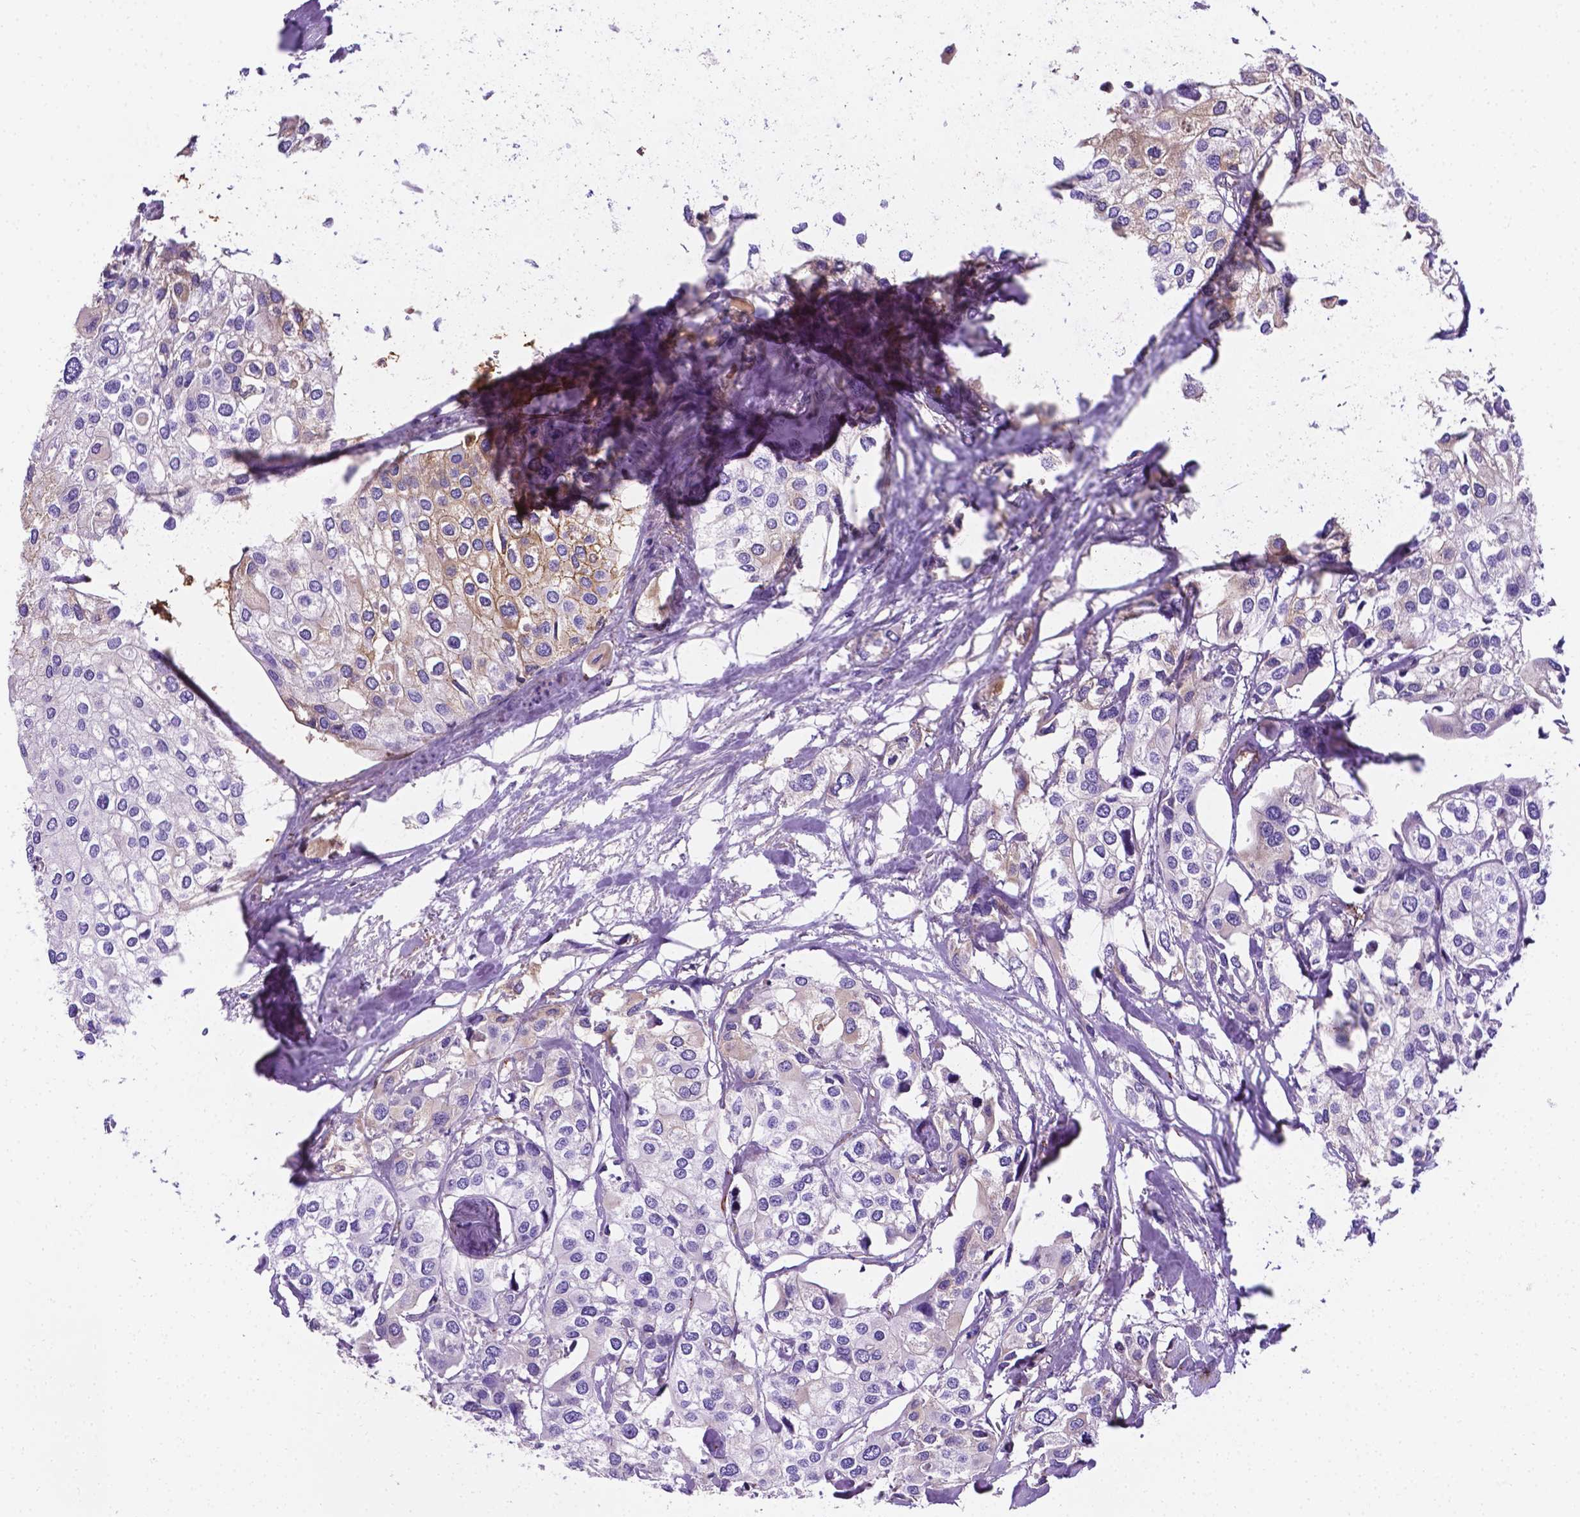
{"staining": {"intensity": "weak", "quantity": "<25%", "location": "cytoplasmic/membranous"}, "tissue": "urothelial cancer", "cell_type": "Tumor cells", "image_type": "cancer", "snomed": [{"axis": "morphology", "description": "Urothelial carcinoma, High grade"}, {"axis": "topography", "description": "Urinary bladder"}], "caption": "Protein analysis of urothelial carcinoma (high-grade) exhibits no significant positivity in tumor cells.", "gene": "APOE", "patient": {"sex": "male", "age": 64}}